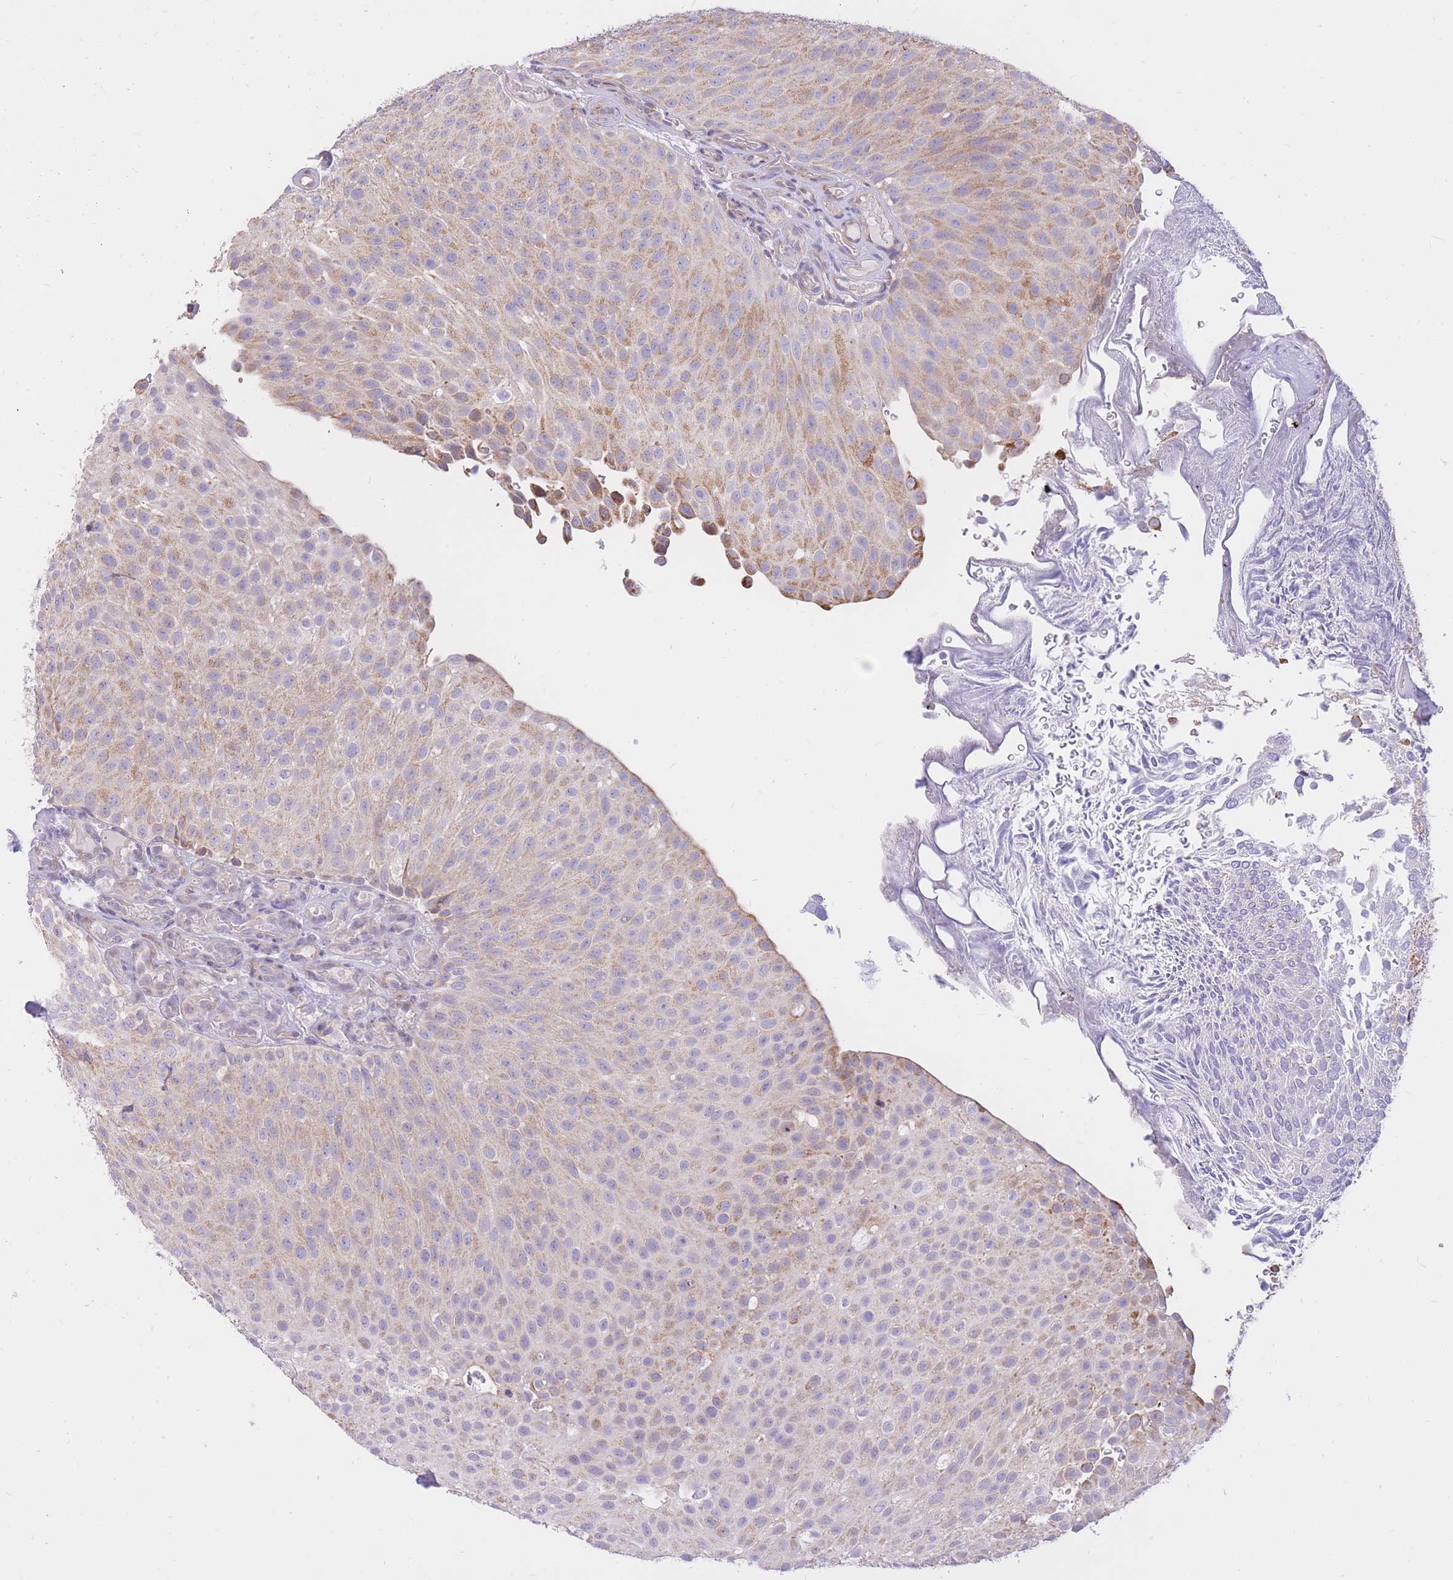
{"staining": {"intensity": "moderate", "quantity": ">75%", "location": "cytoplasmic/membranous"}, "tissue": "urothelial cancer", "cell_type": "Tumor cells", "image_type": "cancer", "snomed": [{"axis": "morphology", "description": "Urothelial carcinoma, Low grade"}, {"axis": "topography", "description": "Urinary bladder"}], "caption": "Urothelial cancer was stained to show a protein in brown. There is medium levels of moderate cytoplasmic/membranous positivity in approximately >75% of tumor cells.", "gene": "TOPAZ1", "patient": {"sex": "male", "age": 78}}